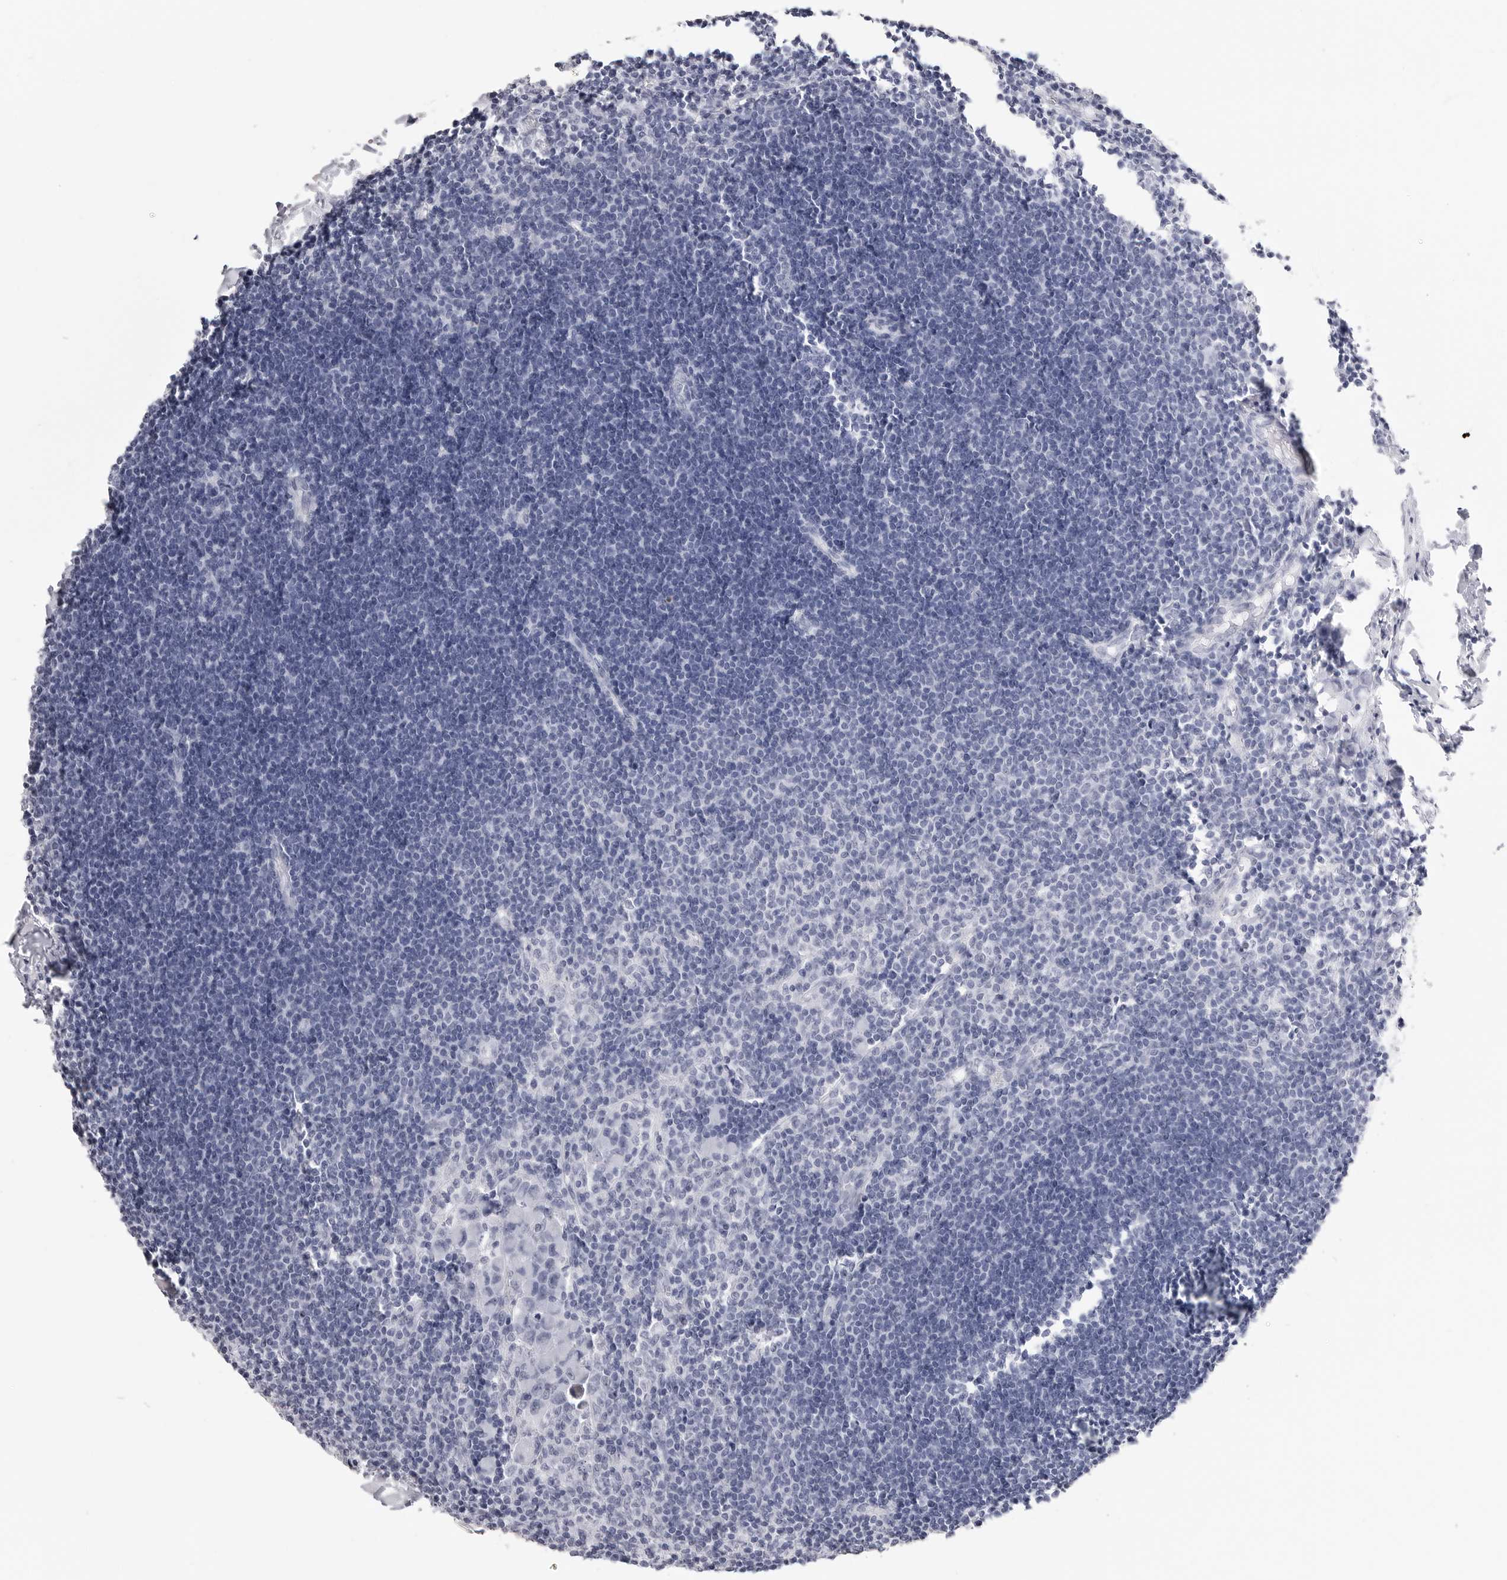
{"staining": {"intensity": "negative", "quantity": "none", "location": "none"}, "tissue": "lymph node", "cell_type": "Germinal center cells", "image_type": "normal", "snomed": [{"axis": "morphology", "description": "Normal tissue, NOS"}, {"axis": "morphology", "description": "Malignant melanoma, Metastatic site"}, {"axis": "topography", "description": "Lymph node"}], "caption": "Unremarkable lymph node was stained to show a protein in brown. There is no significant staining in germinal center cells. (Stains: DAB (3,3'-diaminobenzidine) immunohistochemistry (IHC) with hematoxylin counter stain, Microscopy: brightfield microscopy at high magnification).", "gene": "TSSK1B", "patient": {"sex": "male", "age": 41}}